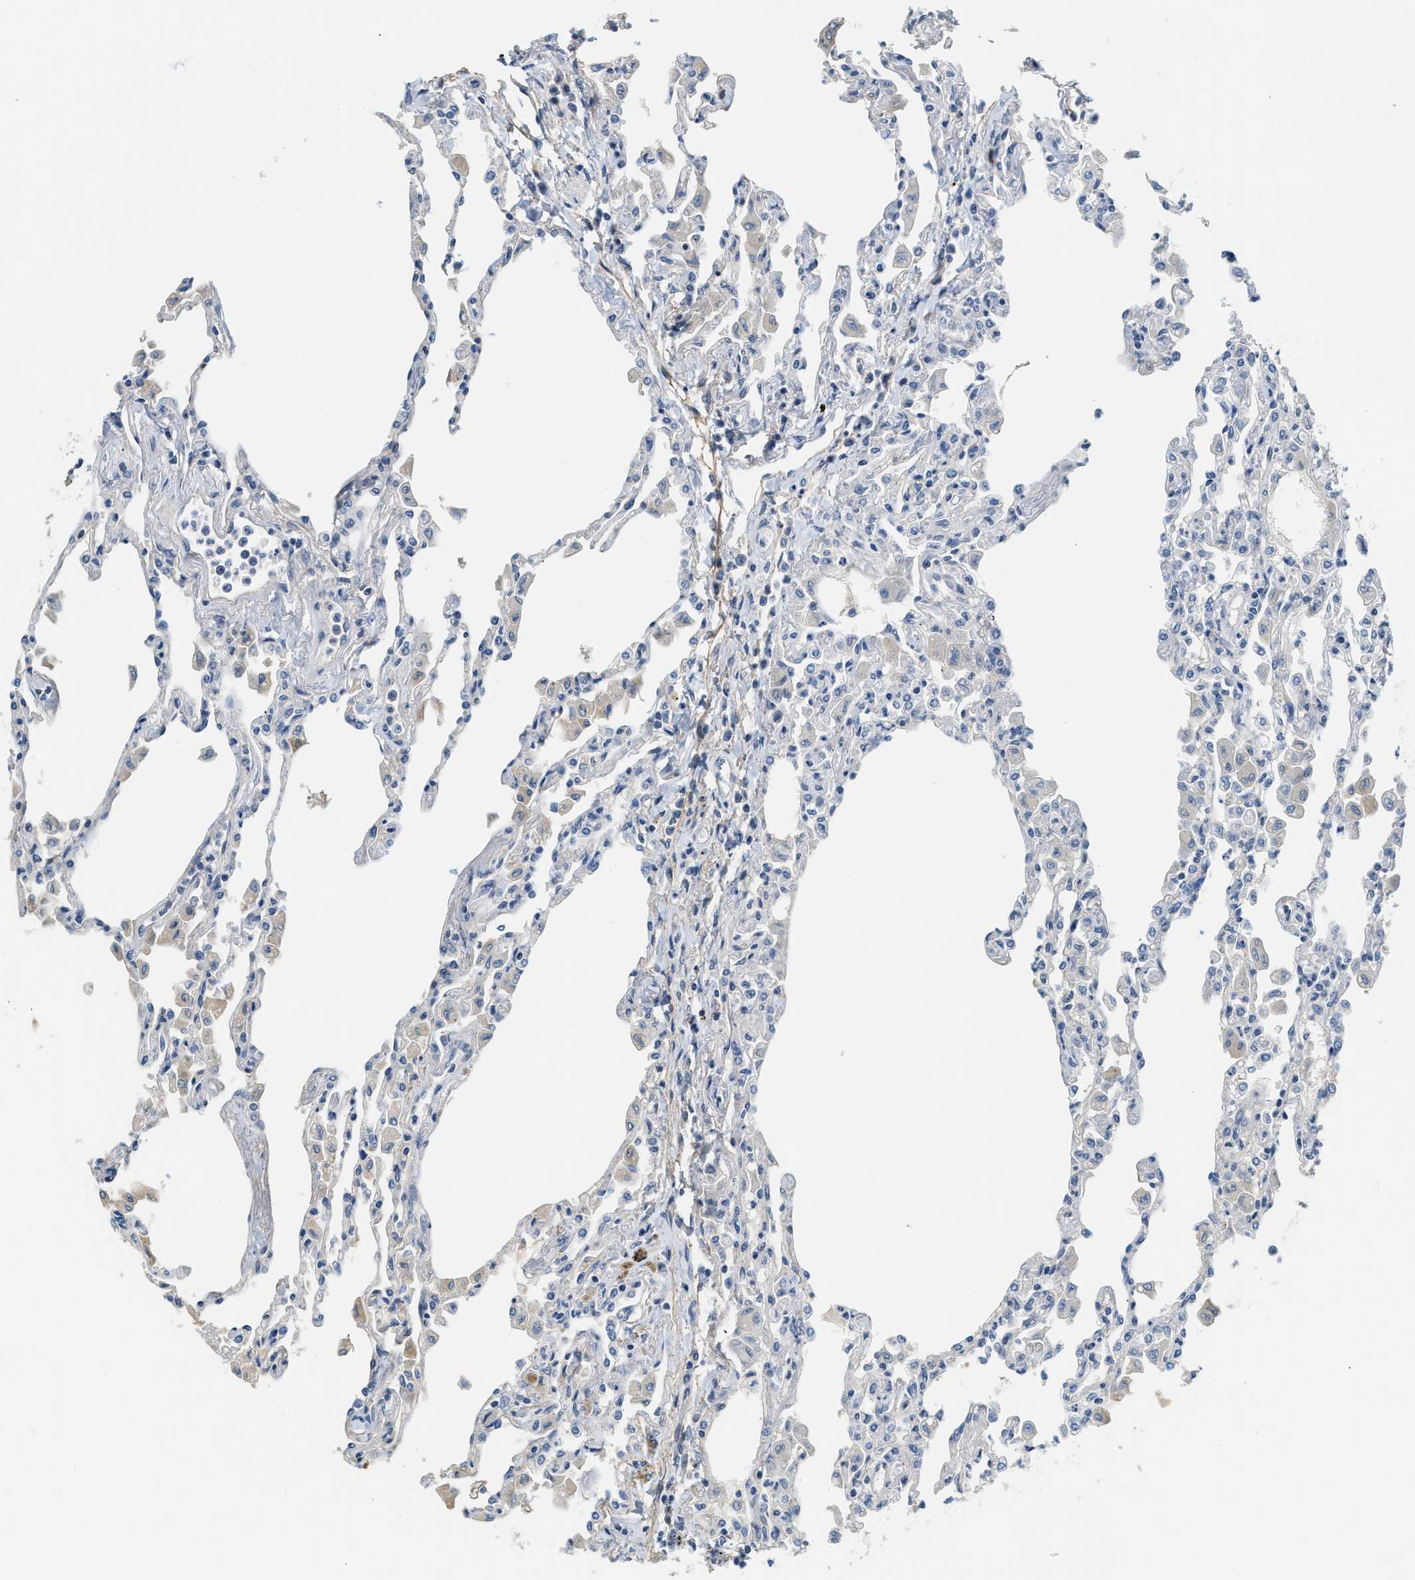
{"staining": {"intensity": "weak", "quantity": "<25%", "location": "cytoplasmic/membranous"}, "tissue": "lung", "cell_type": "Alveolar cells", "image_type": "normal", "snomed": [{"axis": "morphology", "description": "Normal tissue, NOS"}, {"axis": "topography", "description": "Bronchus"}, {"axis": "topography", "description": "Lung"}], "caption": "High power microscopy histopathology image of an IHC photomicrograph of normal lung, revealing no significant expression in alveolar cells.", "gene": "TMEM154", "patient": {"sex": "female", "age": 49}}